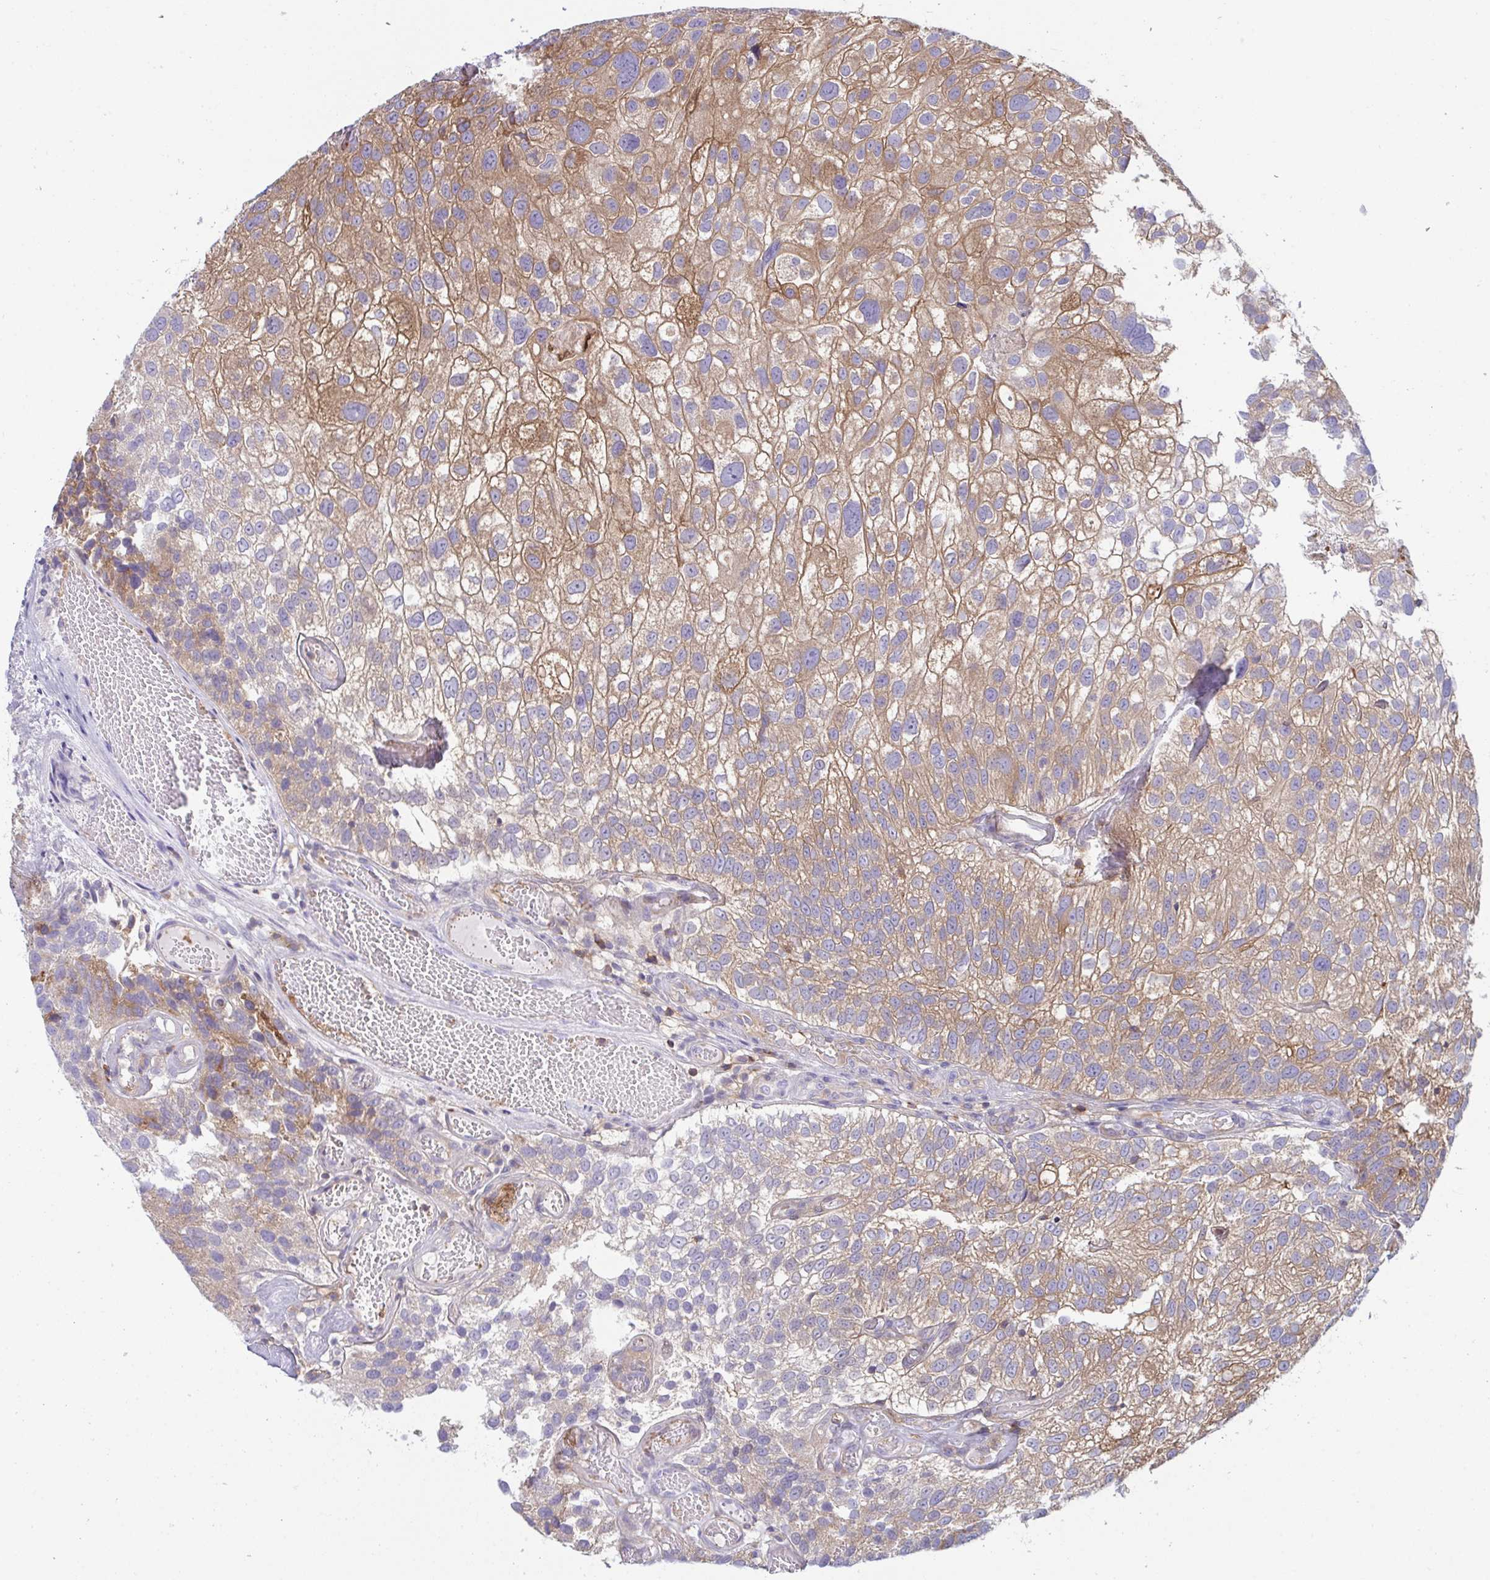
{"staining": {"intensity": "moderate", "quantity": ">75%", "location": "cytoplasmic/membranous"}, "tissue": "urothelial cancer", "cell_type": "Tumor cells", "image_type": "cancer", "snomed": [{"axis": "morphology", "description": "Urothelial carcinoma, NOS"}, {"axis": "topography", "description": "Urinary bladder"}], "caption": "Human transitional cell carcinoma stained with a protein marker exhibits moderate staining in tumor cells.", "gene": "TSC22D3", "patient": {"sex": "male", "age": 87}}